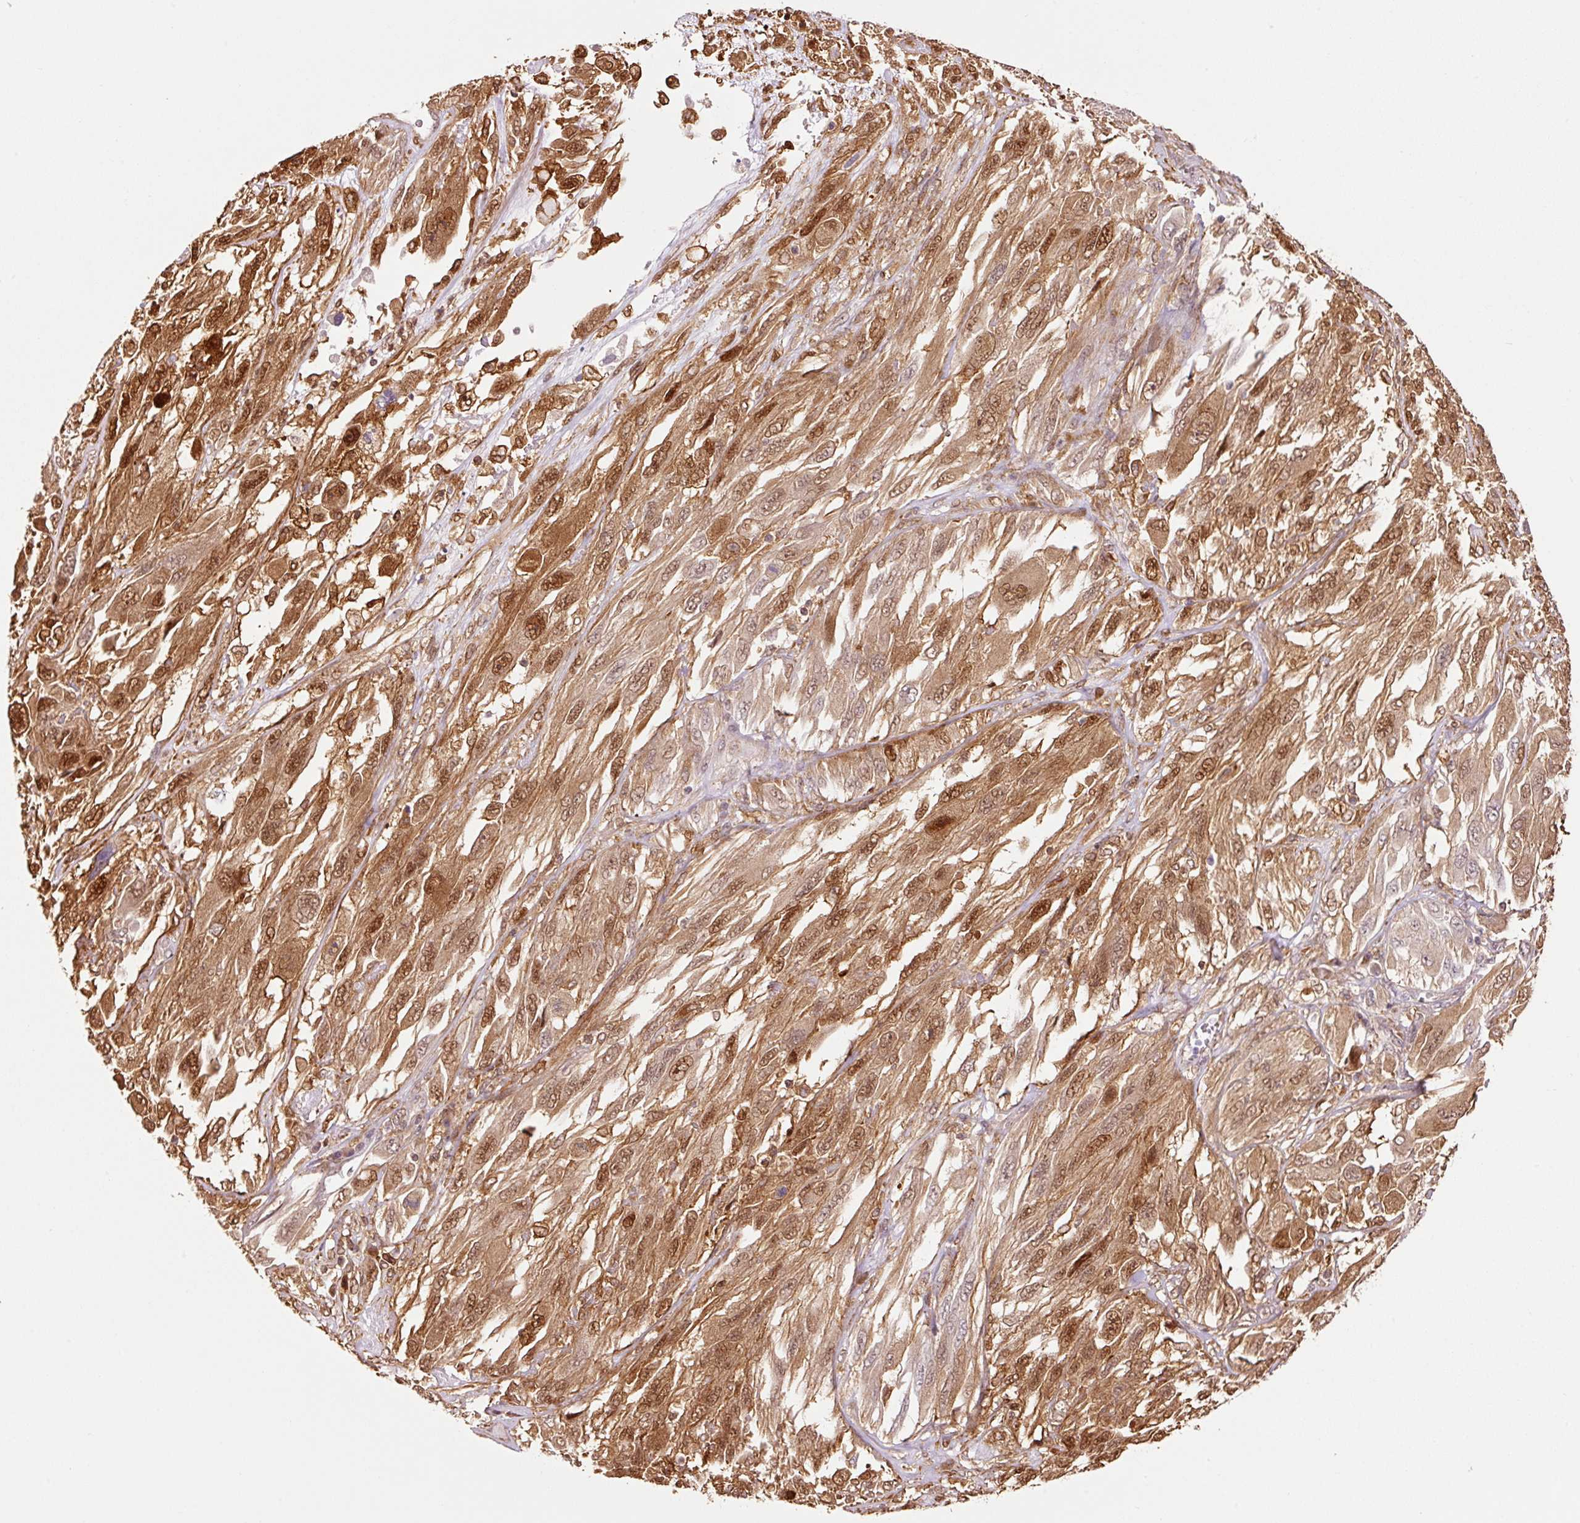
{"staining": {"intensity": "moderate", "quantity": ">75%", "location": "cytoplasmic/membranous,nuclear"}, "tissue": "melanoma", "cell_type": "Tumor cells", "image_type": "cancer", "snomed": [{"axis": "morphology", "description": "Malignant melanoma, NOS"}, {"axis": "topography", "description": "Skin"}], "caption": "Immunohistochemistry (IHC) (DAB (3,3'-diaminobenzidine)) staining of malignant melanoma demonstrates moderate cytoplasmic/membranous and nuclear protein positivity in approximately >75% of tumor cells.", "gene": "FBXL14", "patient": {"sex": "female", "age": 91}}